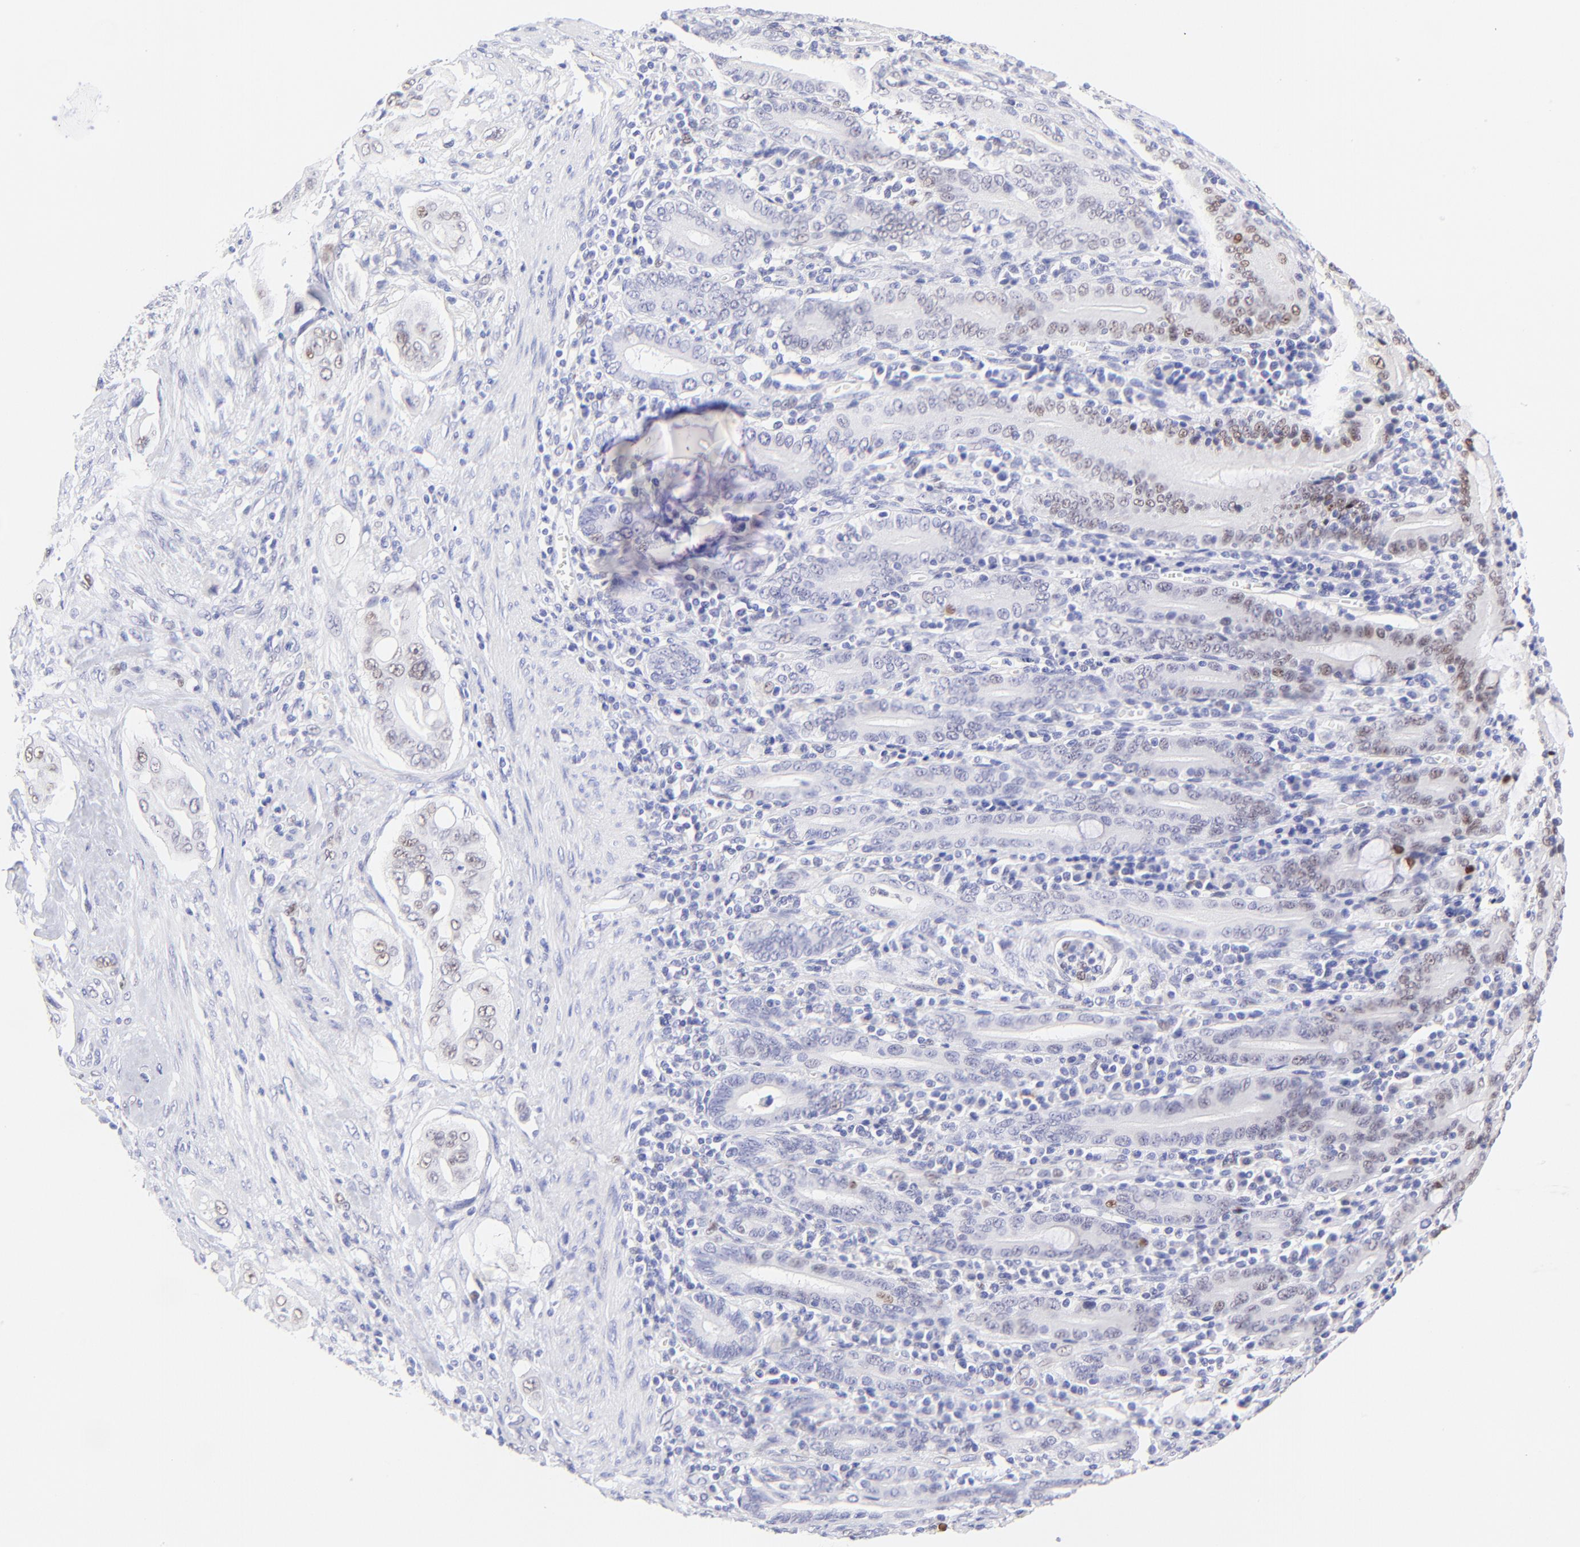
{"staining": {"intensity": "moderate", "quantity": "25%-75%", "location": "nuclear"}, "tissue": "pancreatic cancer", "cell_type": "Tumor cells", "image_type": "cancer", "snomed": [{"axis": "morphology", "description": "Adenocarcinoma, NOS"}, {"axis": "topography", "description": "Pancreas"}], "caption": "Moderate nuclear staining is present in approximately 25%-75% of tumor cells in pancreatic adenocarcinoma. (brown staining indicates protein expression, while blue staining denotes nuclei).", "gene": "KLF4", "patient": {"sex": "male", "age": 77}}